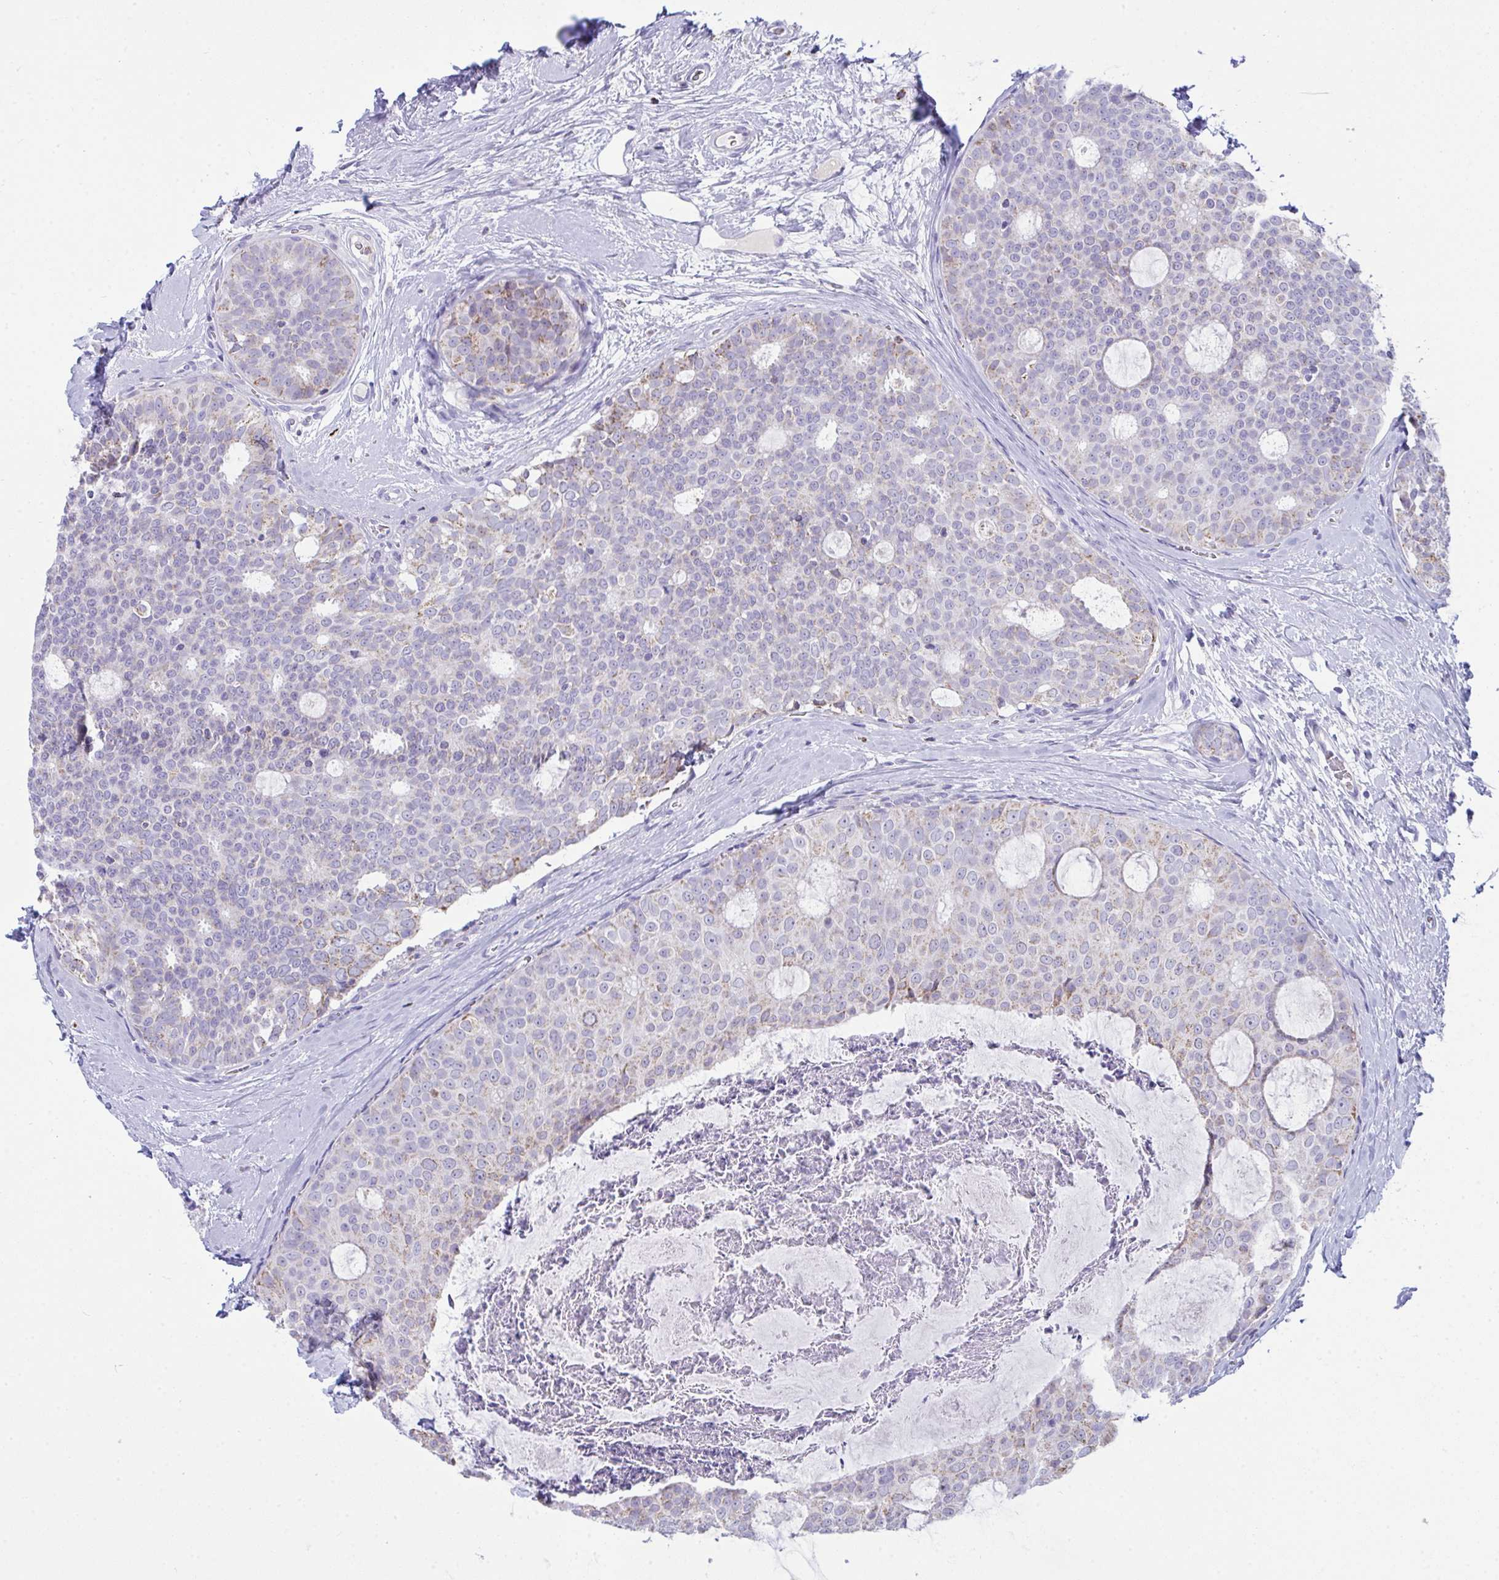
{"staining": {"intensity": "weak", "quantity": "<25%", "location": "cytoplasmic/membranous"}, "tissue": "breast cancer", "cell_type": "Tumor cells", "image_type": "cancer", "snomed": [{"axis": "morphology", "description": "Duct carcinoma"}, {"axis": "topography", "description": "Breast"}], "caption": "DAB (3,3'-diaminobenzidine) immunohistochemical staining of human breast cancer exhibits no significant staining in tumor cells.", "gene": "PLA2G12B", "patient": {"sex": "female", "age": 45}}